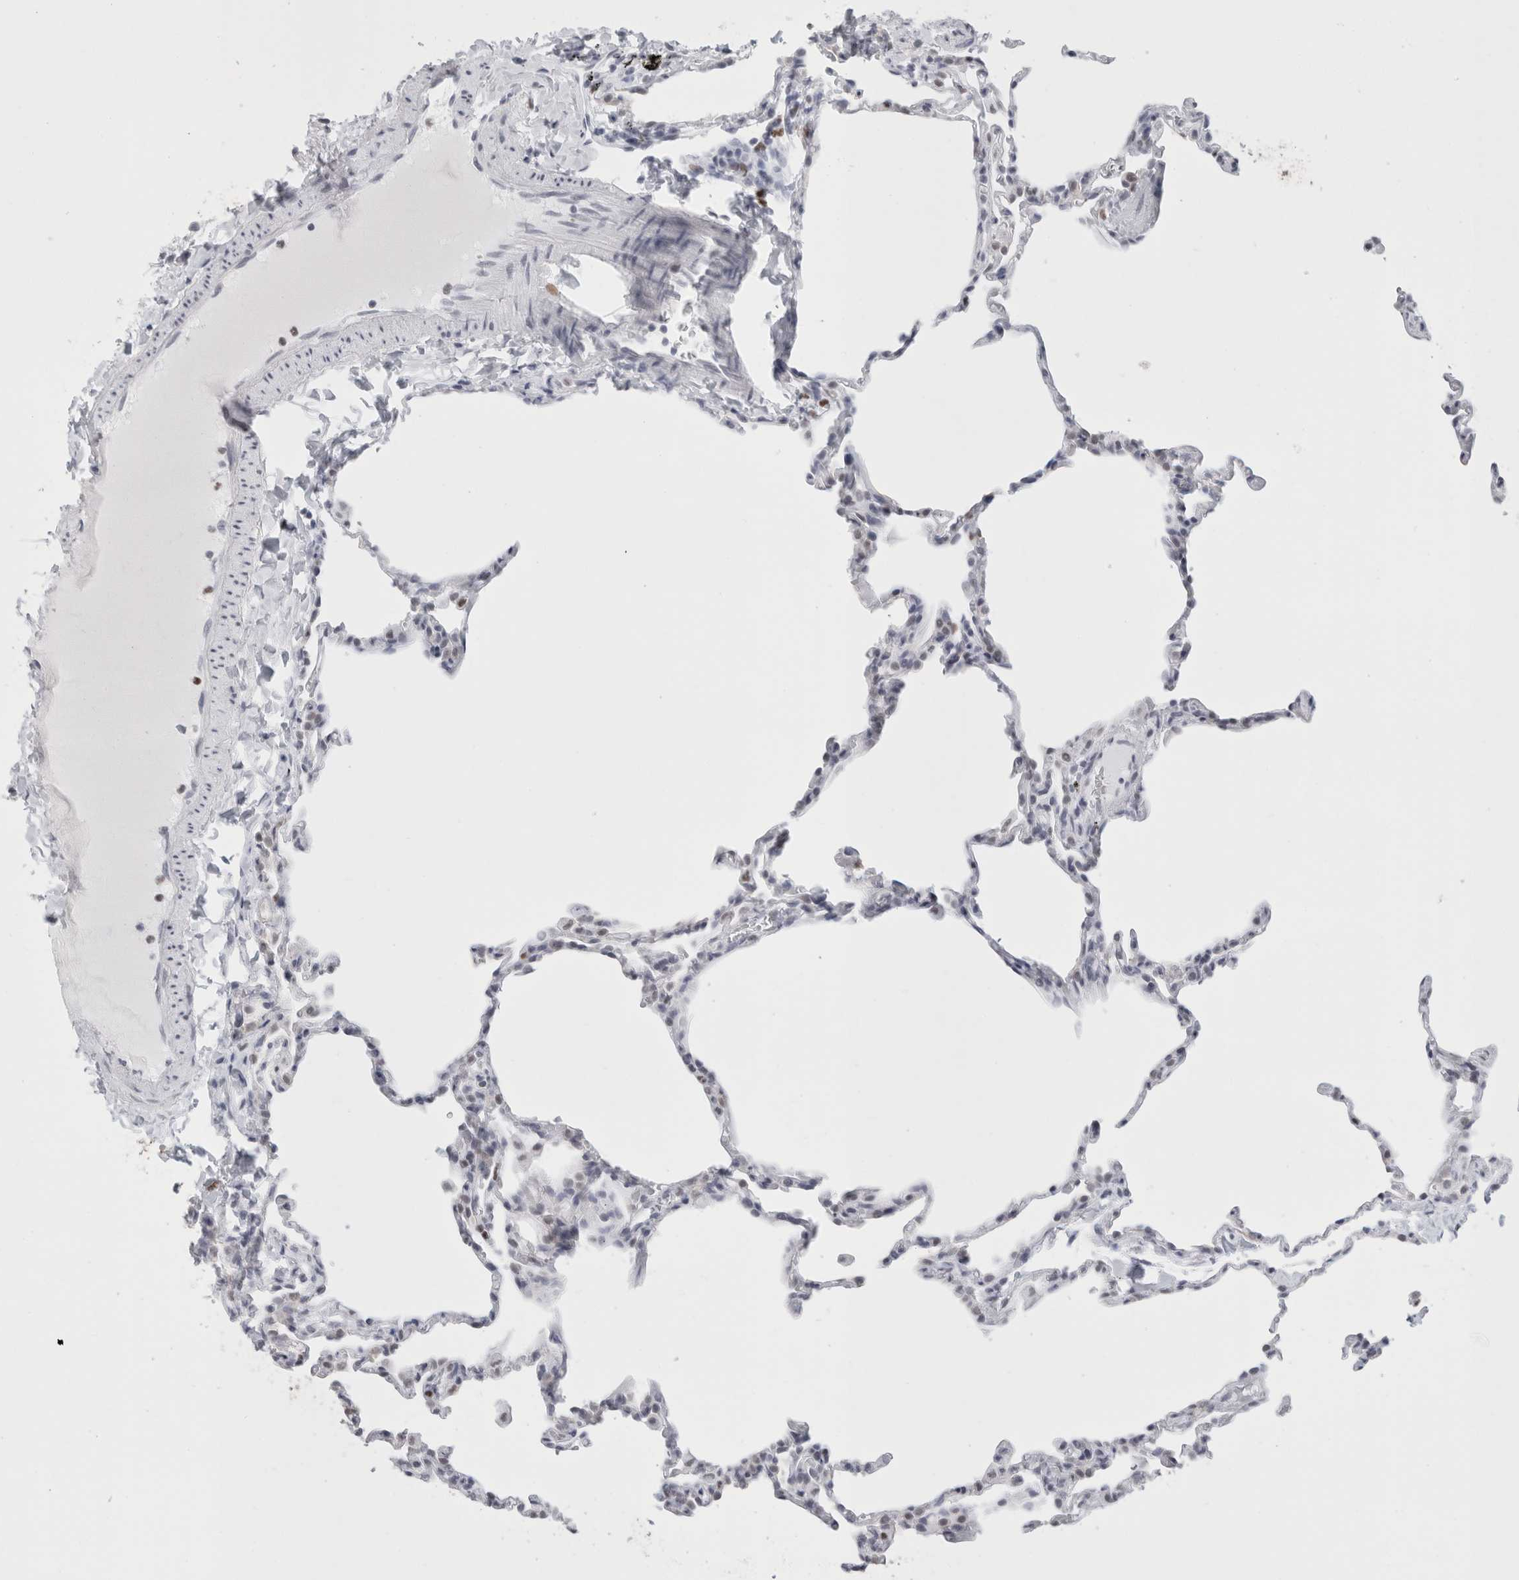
{"staining": {"intensity": "weak", "quantity": "<25%", "location": "nuclear"}, "tissue": "lung", "cell_type": "Alveolar cells", "image_type": "normal", "snomed": [{"axis": "morphology", "description": "Normal tissue, NOS"}, {"axis": "topography", "description": "Lung"}], "caption": "Immunohistochemistry (IHC) histopathology image of normal lung stained for a protein (brown), which shows no positivity in alveolar cells. (DAB IHC visualized using brightfield microscopy, high magnification).", "gene": "SMARCC1", "patient": {"sex": "male", "age": 20}}